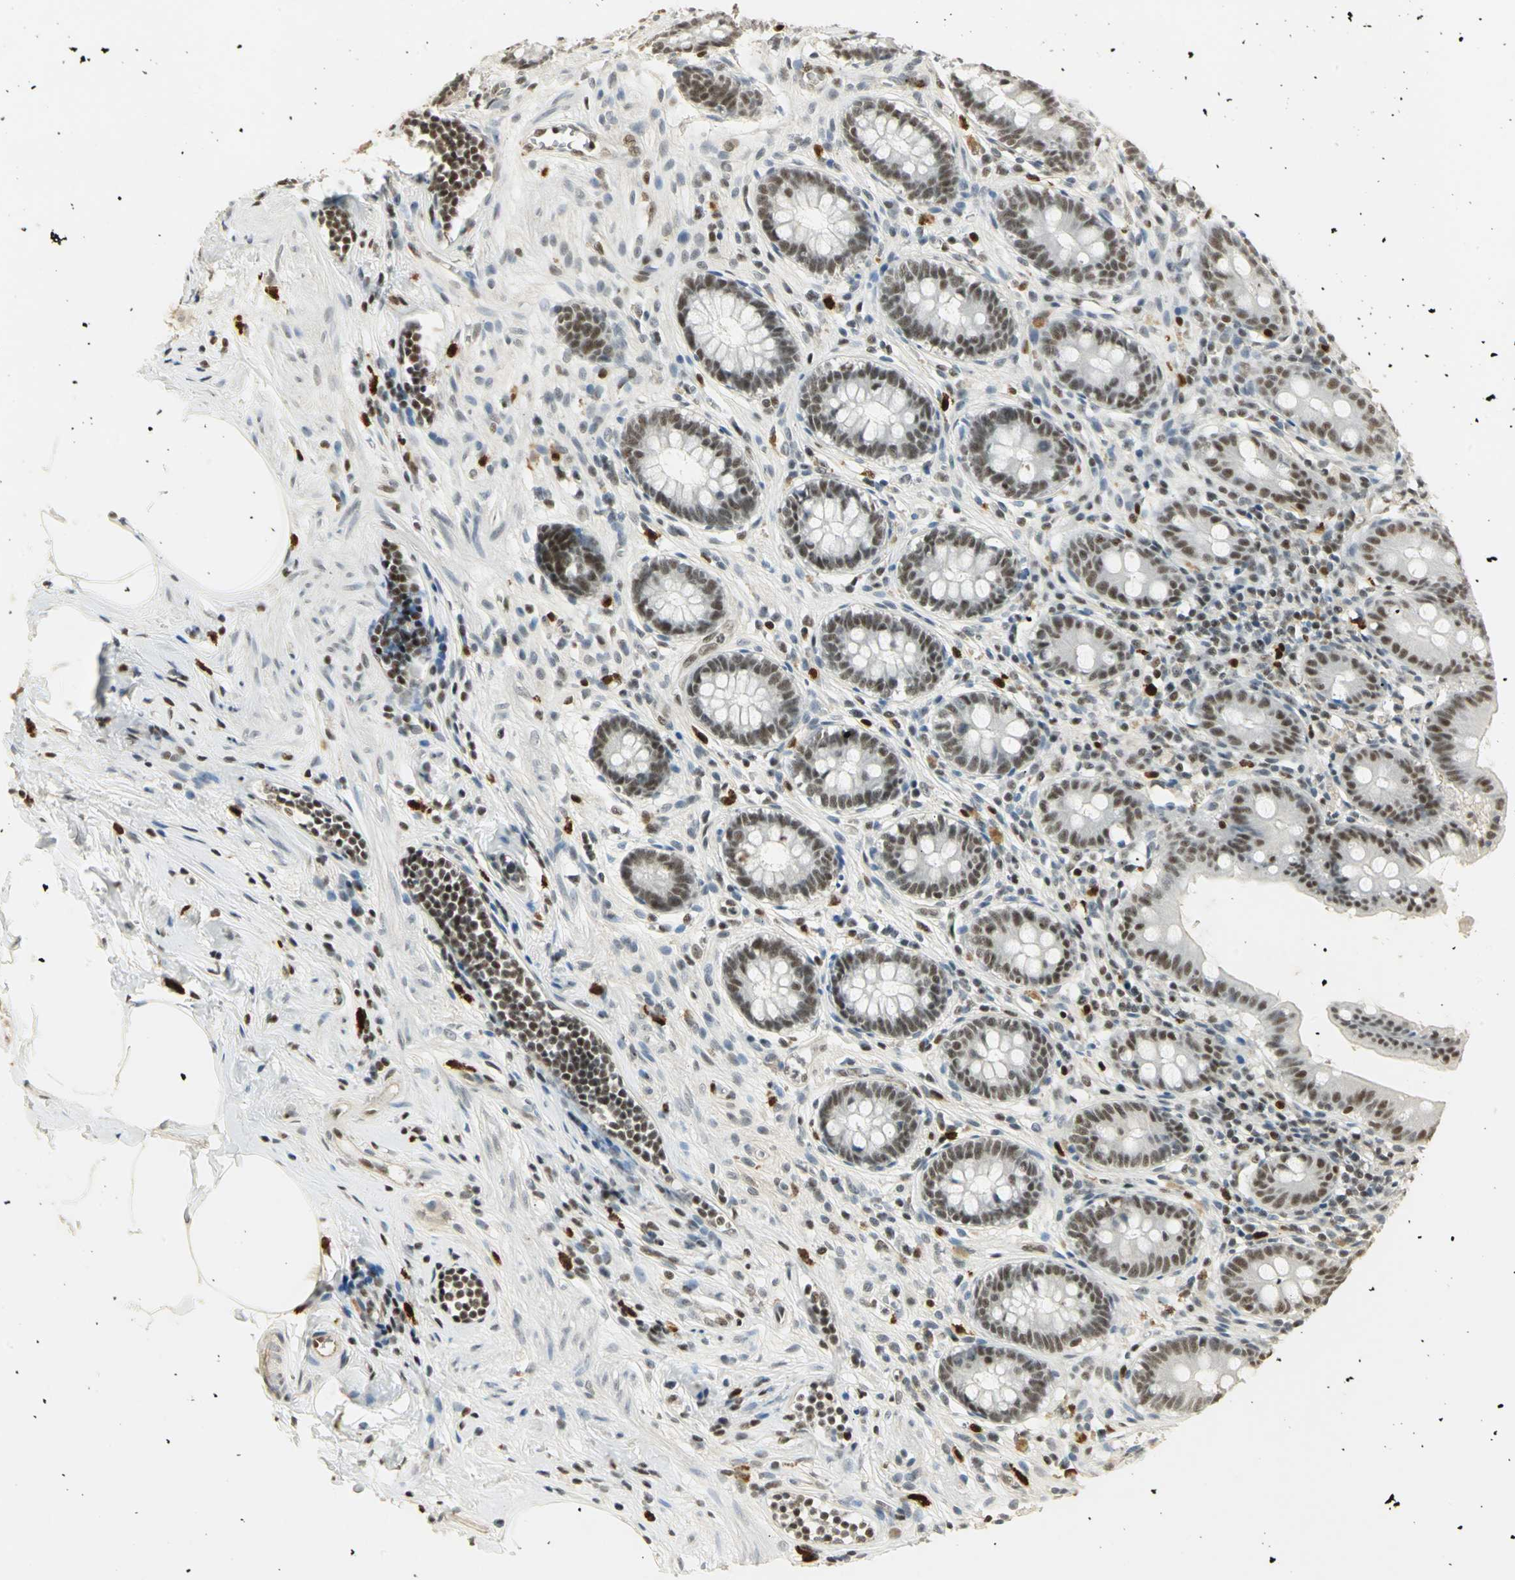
{"staining": {"intensity": "moderate", "quantity": ">75%", "location": "nuclear"}, "tissue": "appendix", "cell_type": "Glandular cells", "image_type": "normal", "snomed": [{"axis": "morphology", "description": "Normal tissue, NOS"}, {"axis": "topography", "description": "Appendix"}], "caption": "Immunohistochemical staining of benign human appendix demonstrates medium levels of moderate nuclear staining in about >75% of glandular cells.", "gene": "ELF1", "patient": {"sex": "female", "age": 50}}